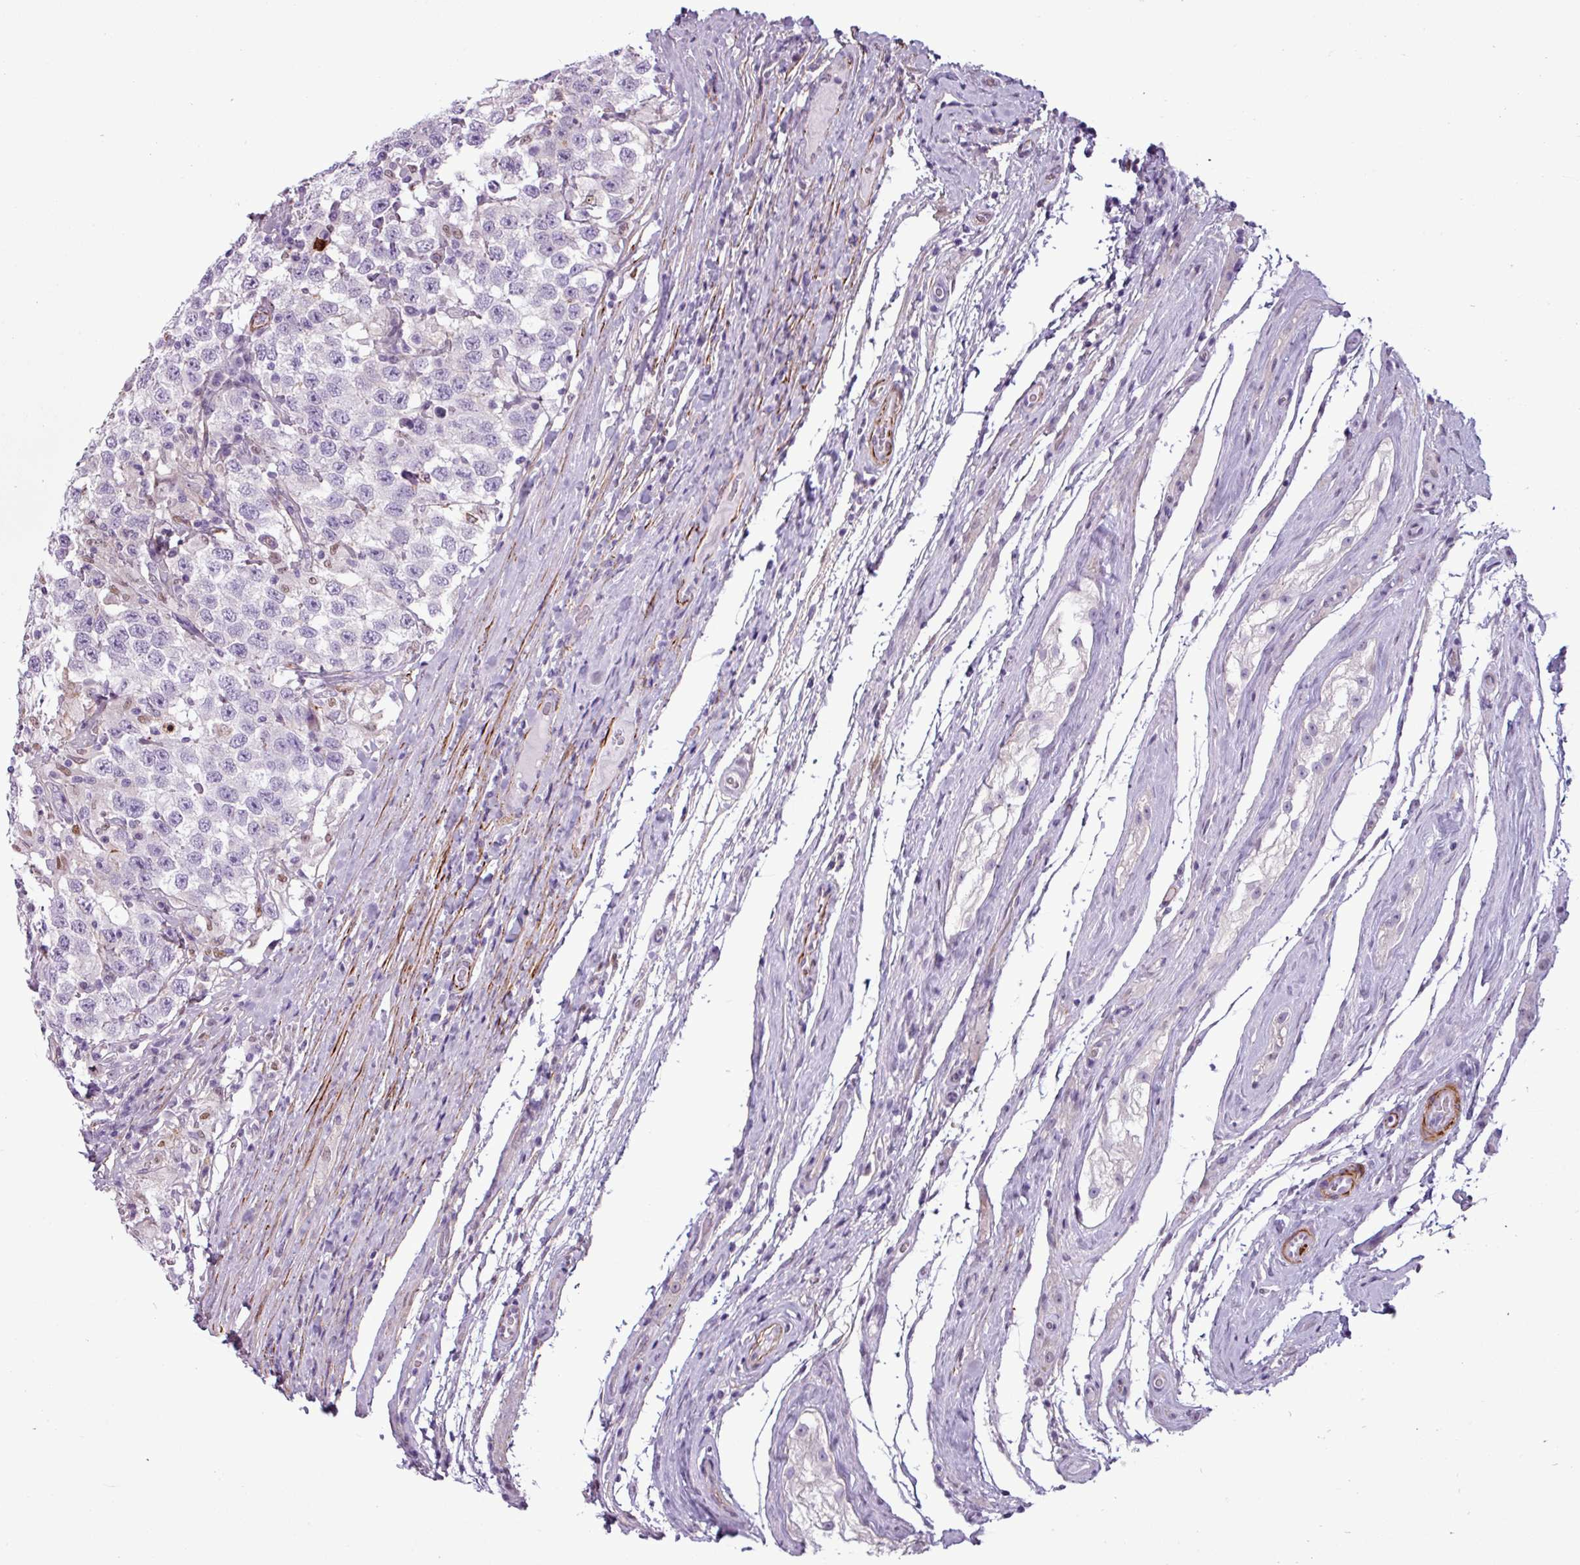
{"staining": {"intensity": "weak", "quantity": "<25%", "location": "nuclear"}, "tissue": "testis cancer", "cell_type": "Tumor cells", "image_type": "cancer", "snomed": [{"axis": "morphology", "description": "Seminoma, NOS"}, {"axis": "topography", "description": "Testis"}], "caption": "A micrograph of testis cancer stained for a protein exhibits no brown staining in tumor cells.", "gene": "ATP10A", "patient": {"sex": "male", "age": 41}}